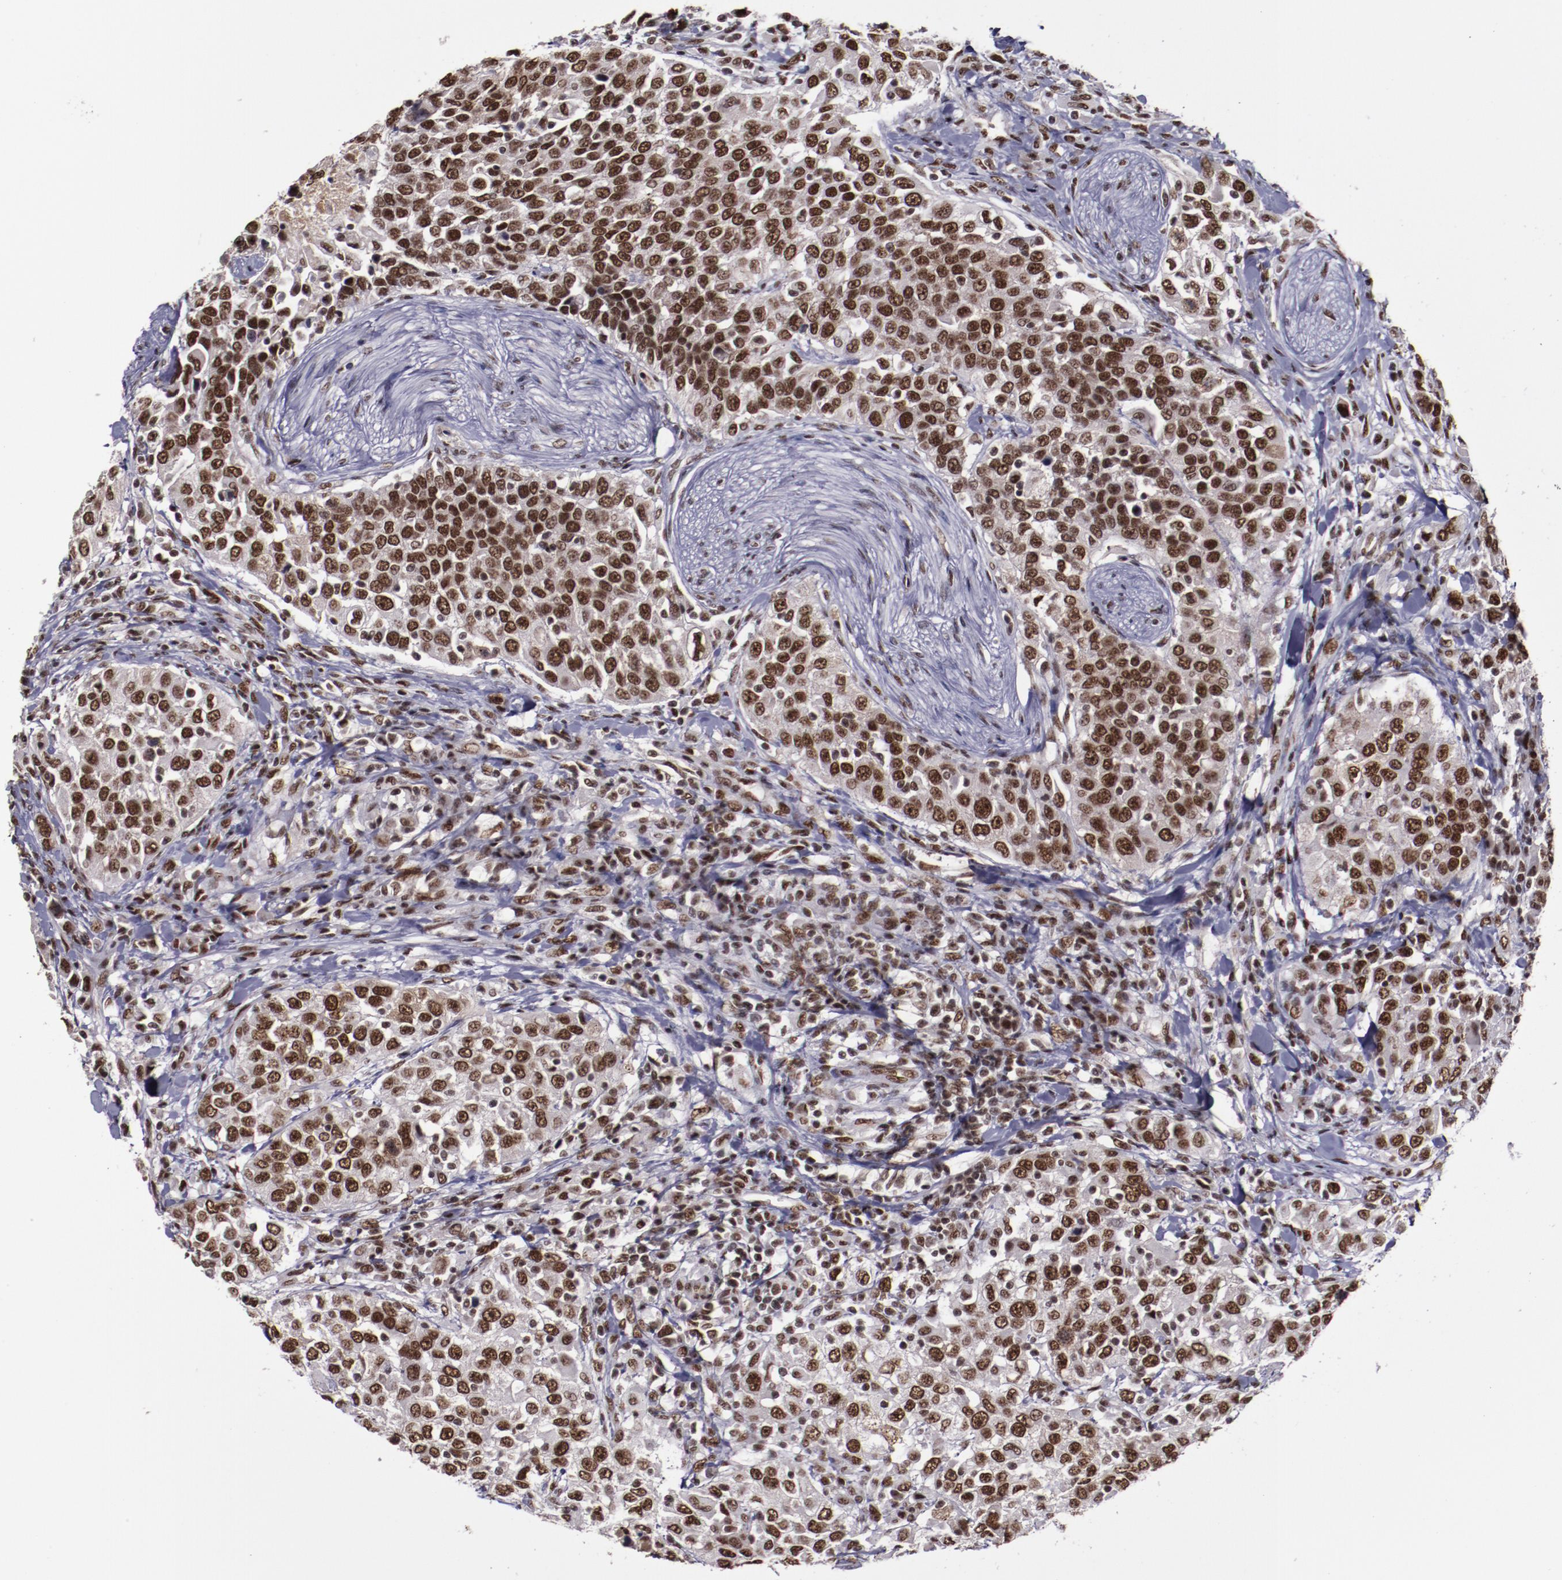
{"staining": {"intensity": "strong", "quantity": ">75%", "location": "nuclear"}, "tissue": "urothelial cancer", "cell_type": "Tumor cells", "image_type": "cancer", "snomed": [{"axis": "morphology", "description": "Urothelial carcinoma, High grade"}, {"axis": "topography", "description": "Urinary bladder"}], "caption": "Human high-grade urothelial carcinoma stained with a brown dye shows strong nuclear positive expression in approximately >75% of tumor cells.", "gene": "ERH", "patient": {"sex": "female", "age": 80}}